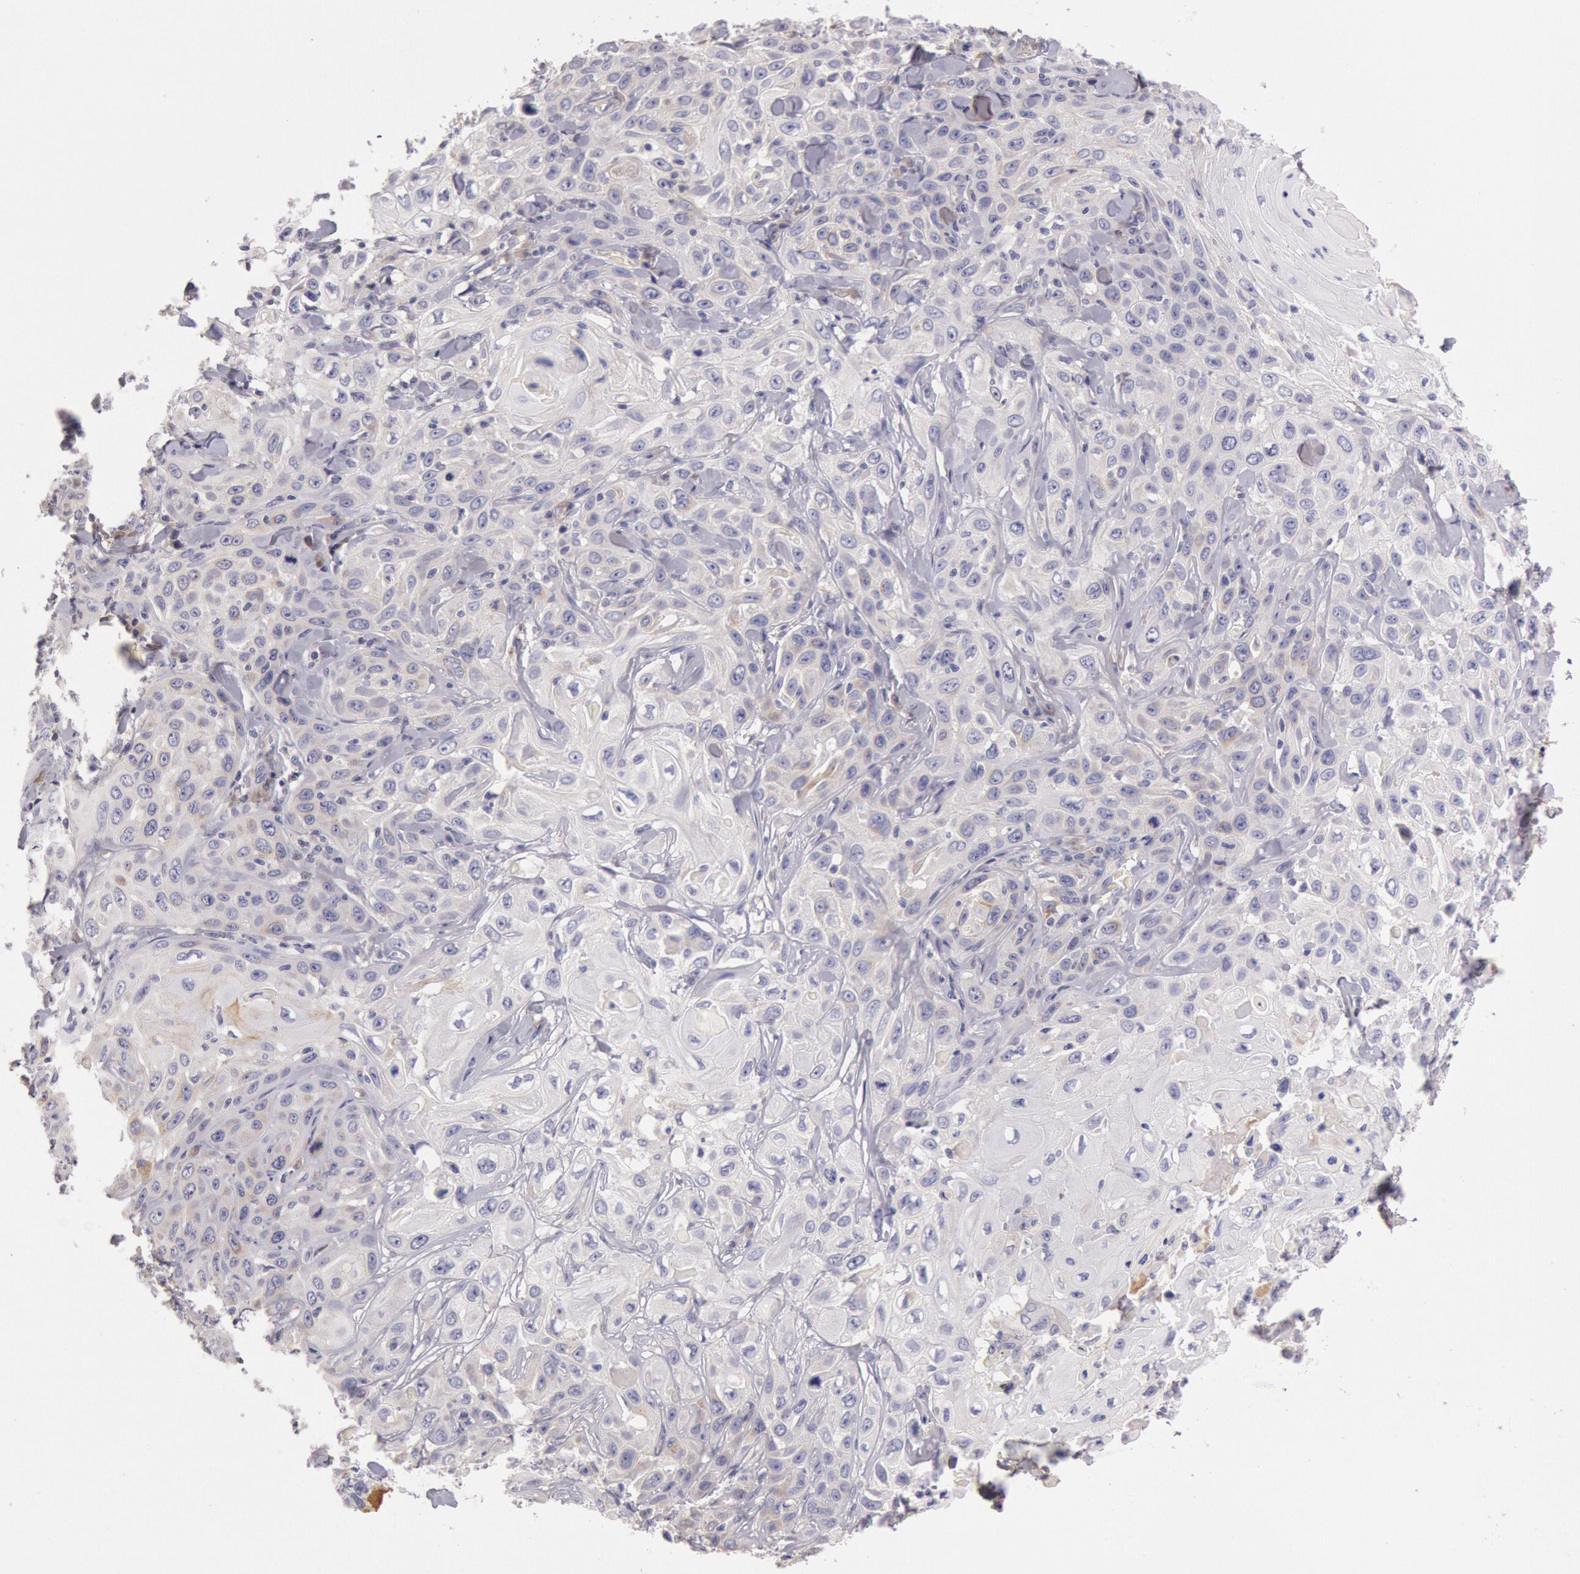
{"staining": {"intensity": "negative", "quantity": "none", "location": "none"}, "tissue": "skin cancer", "cell_type": "Tumor cells", "image_type": "cancer", "snomed": [{"axis": "morphology", "description": "Squamous cell carcinoma, NOS"}, {"axis": "topography", "description": "Skin"}], "caption": "There is no significant staining in tumor cells of skin squamous cell carcinoma. (Brightfield microscopy of DAB immunohistochemistry at high magnification).", "gene": "C1R", "patient": {"sex": "male", "age": 84}}